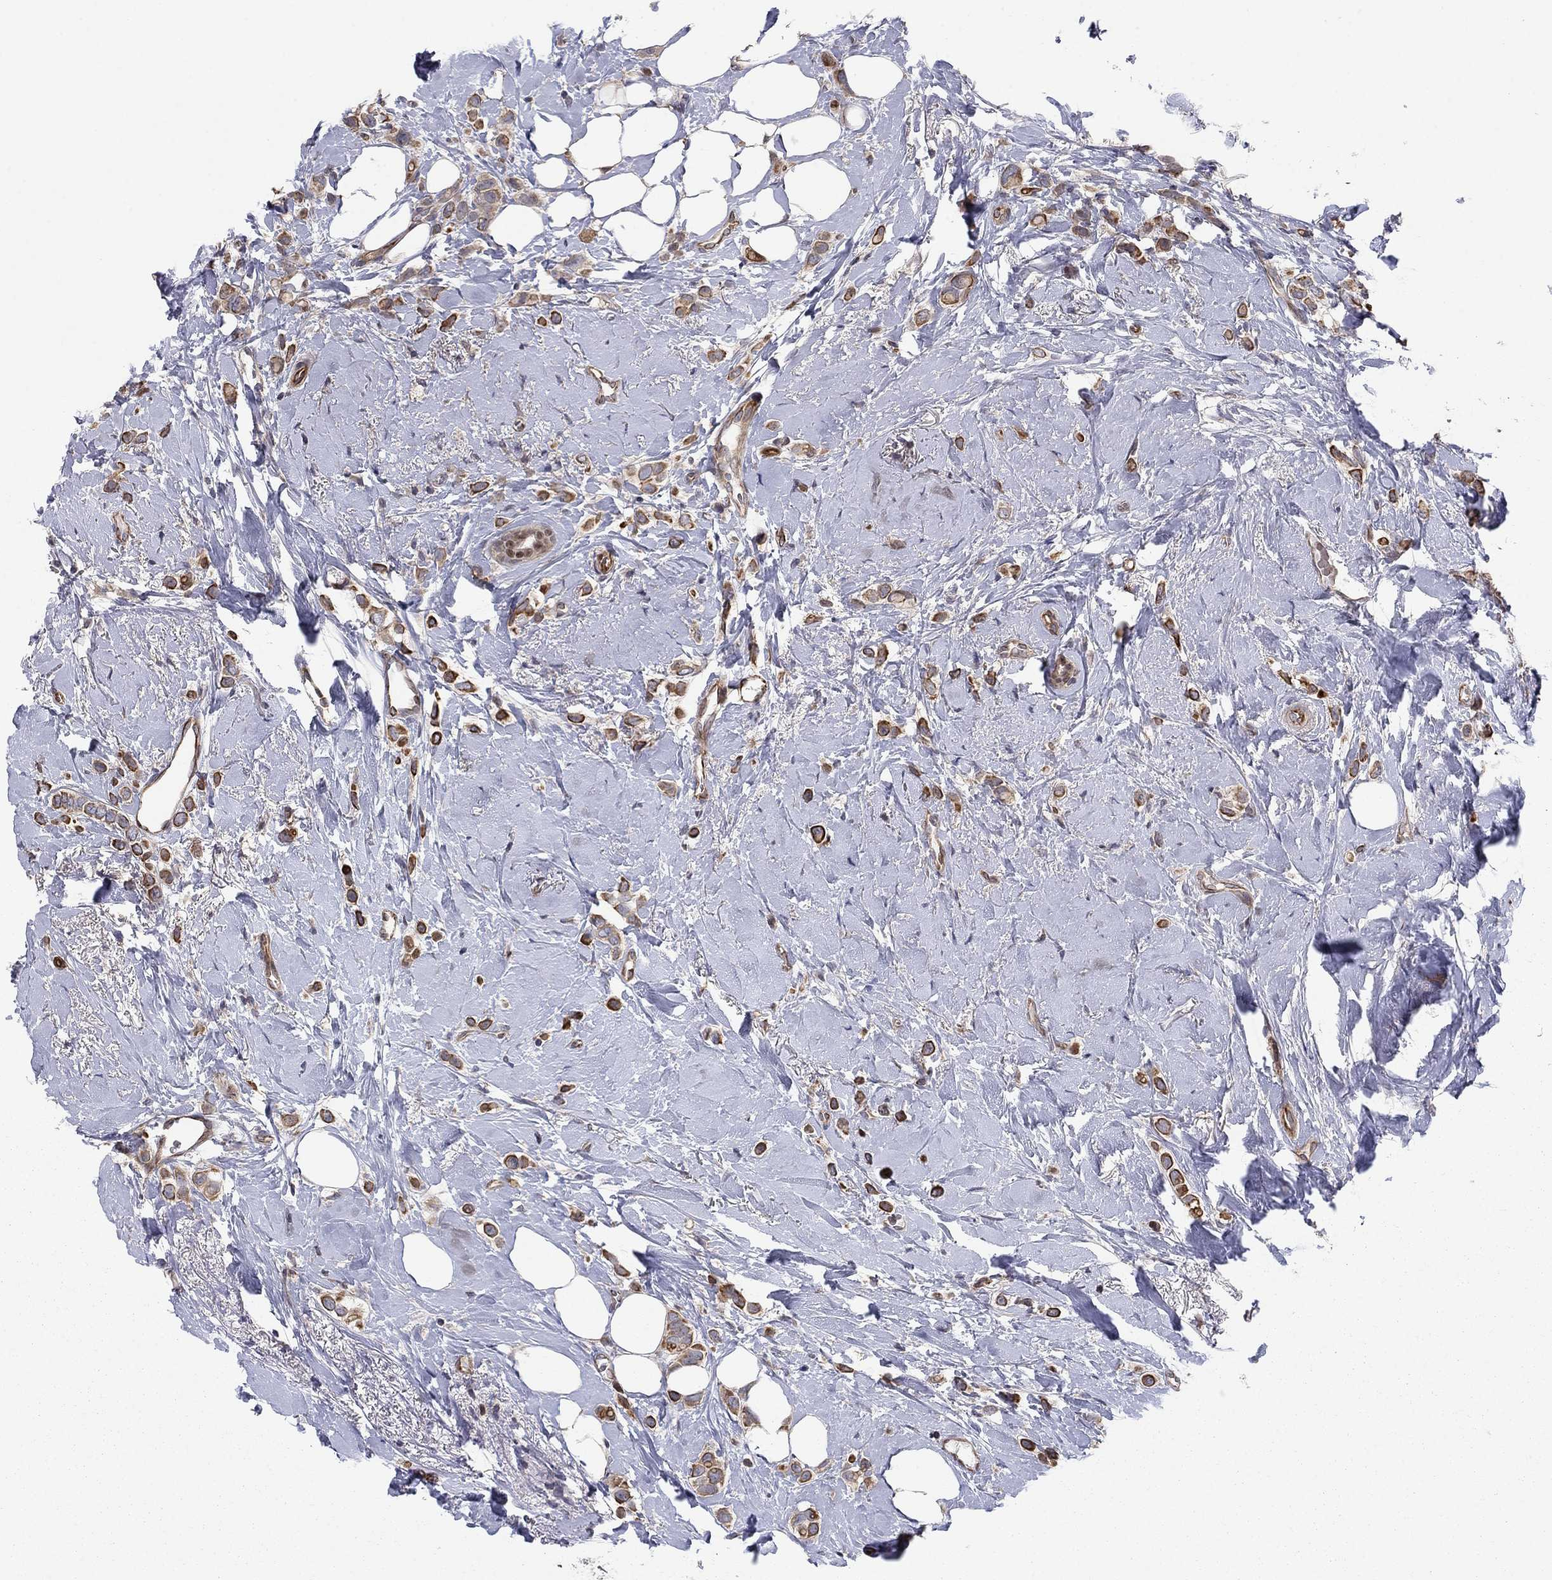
{"staining": {"intensity": "strong", "quantity": "25%-75%", "location": "cytoplasmic/membranous"}, "tissue": "breast cancer", "cell_type": "Tumor cells", "image_type": "cancer", "snomed": [{"axis": "morphology", "description": "Lobular carcinoma"}, {"axis": "topography", "description": "Breast"}], "caption": "Immunohistochemistry of human lobular carcinoma (breast) shows high levels of strong cytoplasmic/membranous expression in approximately 25%-75% of tumor cells.", "gene": "BCL11A", "patient": {"sex": "female", "age": 66}}